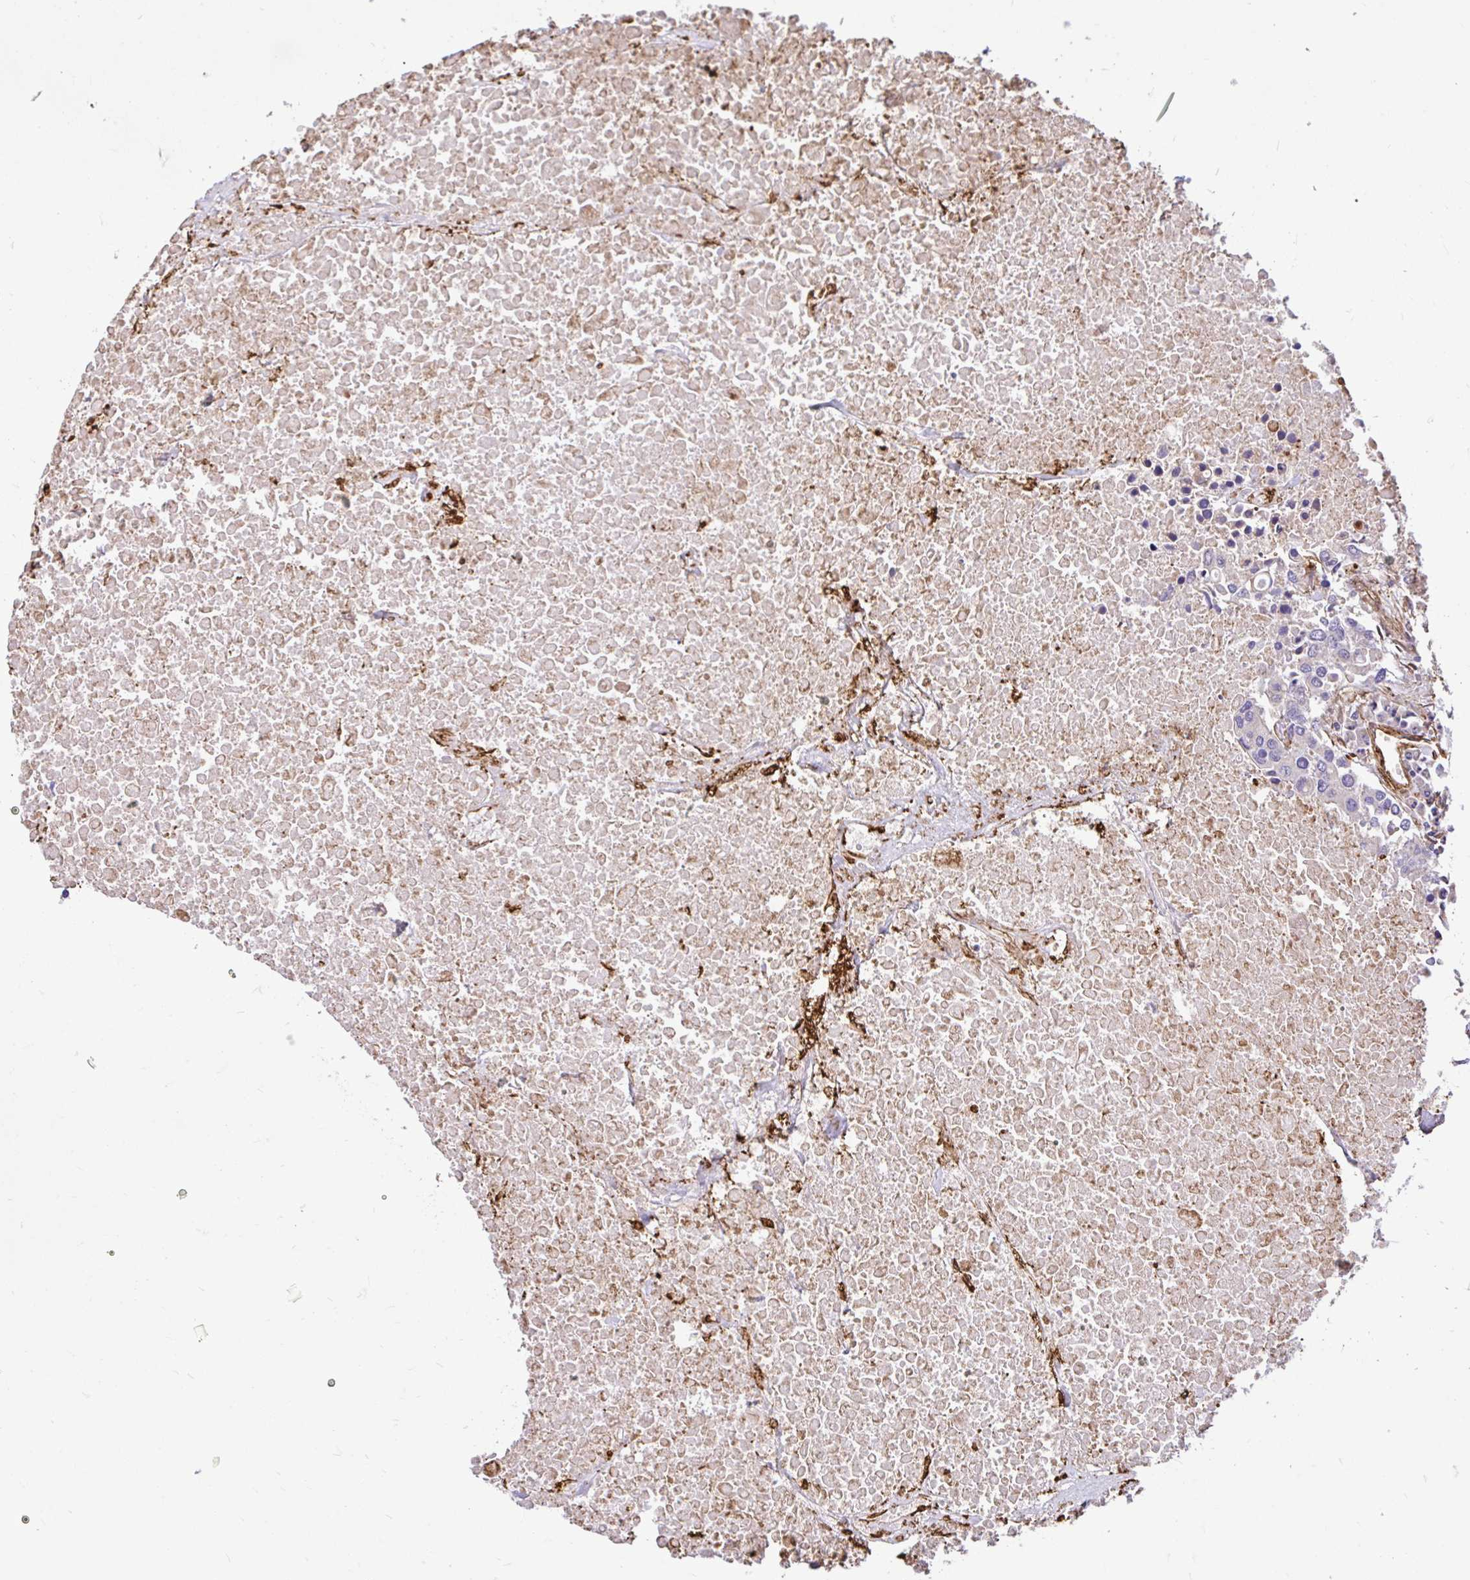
{"staining": {"intensity": "weak", "quantity": "<25%", "location": "cytoplasmic/membranous"}, "tissue": "colorectal cancer", "cell_type": "Tumor cells", "image_type": "cancer", "snomed": [{"axis": "morphology", "description": "Adenocarcinoma, NOS"}, {"axis": "topography", "description": "Colon"}], "caption": "Tumor cells are negative for brown protein staining in adenocarcinoma (colorectal). (Stains: DAB (3,3'-diaminobenzidine) immunohistochemistry with hematoxylin counter stain, Microscopy: brightfield microscopy at high magnification).", "gene": "PTPRK", "patient": {"sex": "male", "age": 77}}